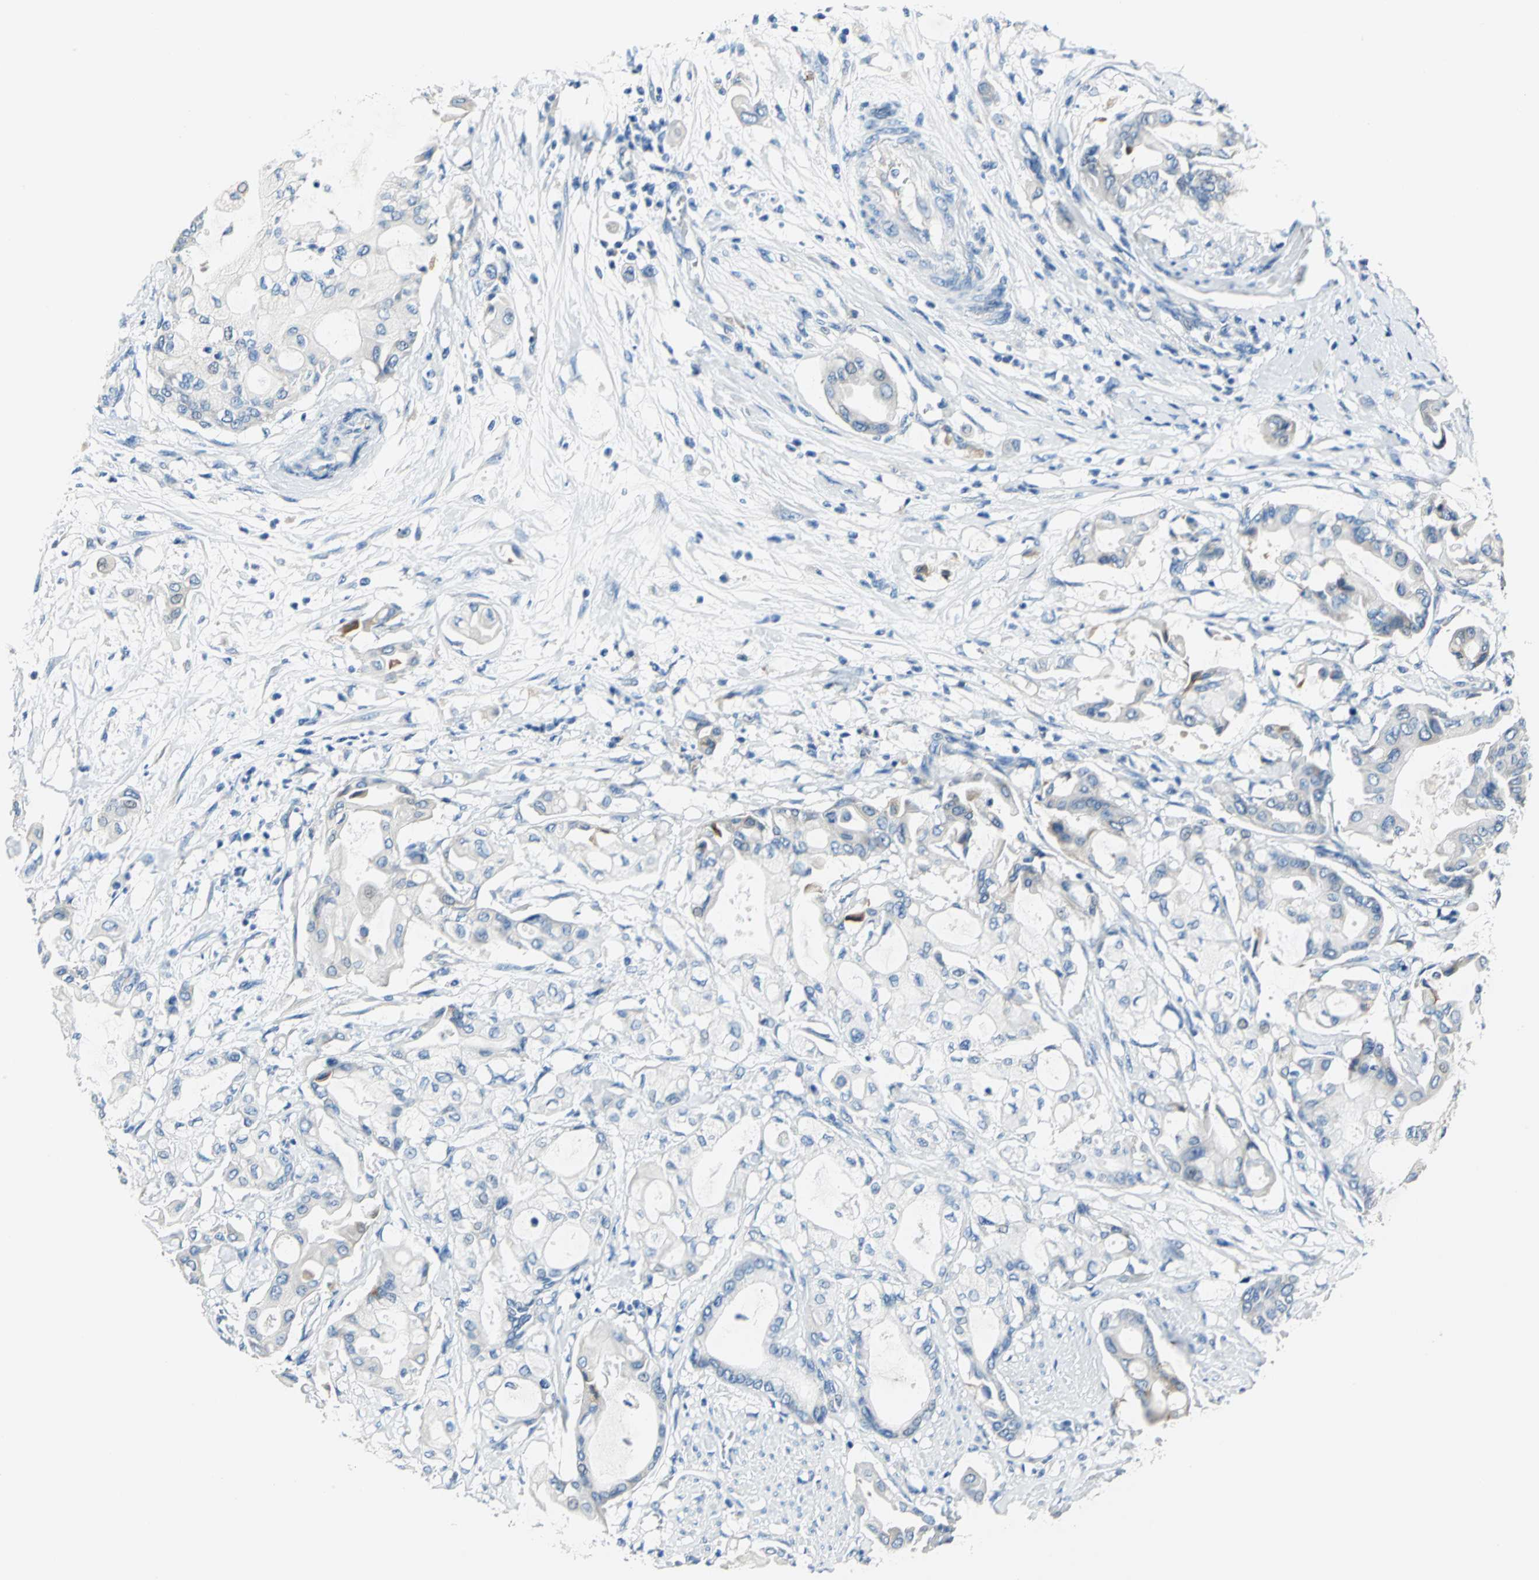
{"staining": {"intensity": "weak", "quantity": "<25%", "location": "cytoplasmic/membranous"}, "tissue": "pancreatic cancer", "cell_type": "Tumor cells", "image_type": "cancer", "snomed": [{"axis": "morphology", "description": "Adenocarcinoma, NOS"}, {"axis": "morphology", "description": "Adenocarcinoma, metastatic, NOS"}, {"axis": "topography", "description": "Lymph node"}, {"axis": "topography", "description": "Pancreas"}, {"axis": "topography", "description": "Duodenum"}], "caption": "DAB (3,3'-diaminobenzidine) immunohistochemical staining of human pancreatic metastatic adenocarcinoma demonstrates no significant positivity in tumor cells.", "gene": "TRIM25", "patient": {"sex": "female", "age": 64}}